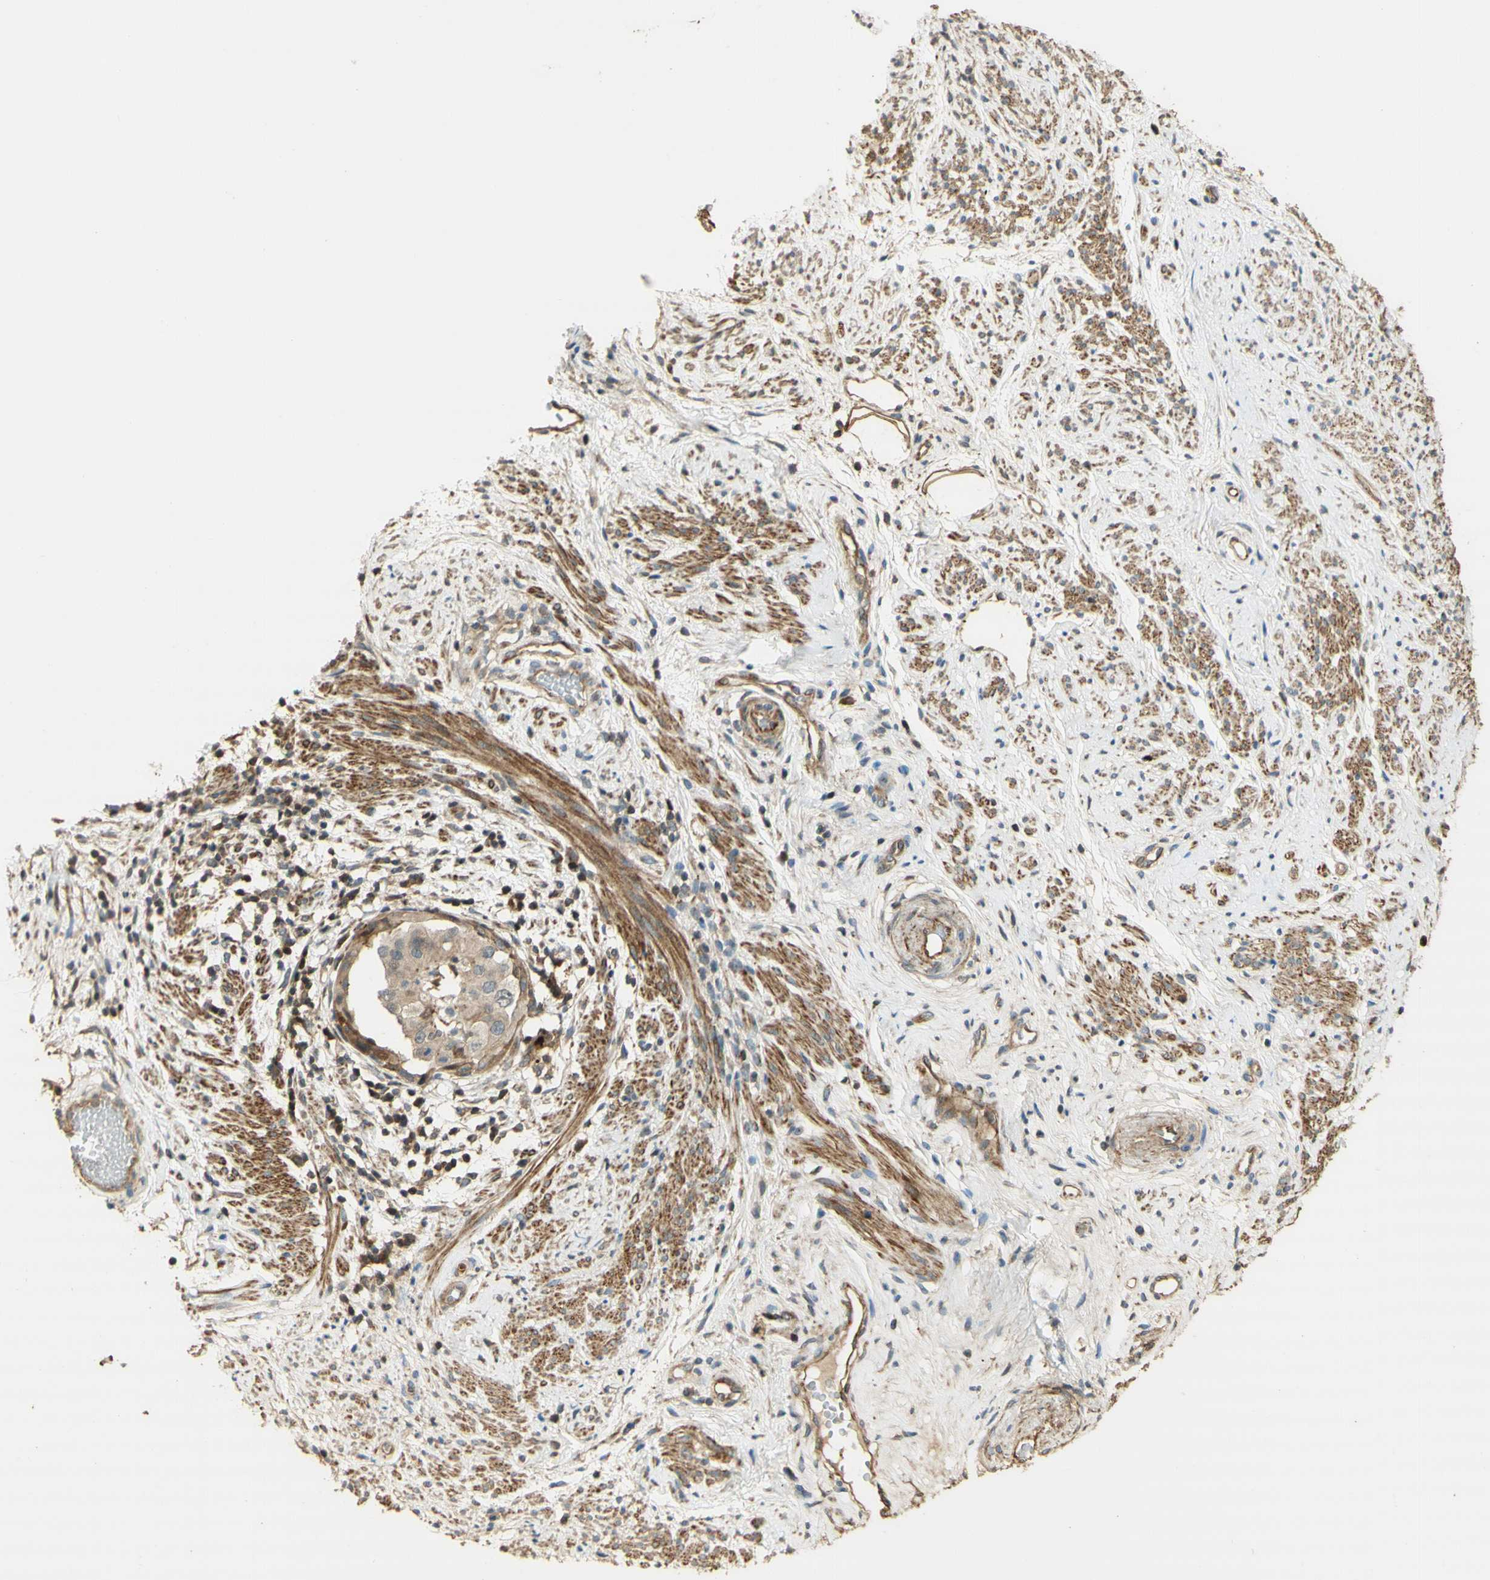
{"staining": {"intensity": "weak", "quantity": ">75%", "location": "cytoplasmic/membranous"}, "tissue": "endometrial cancer", "cell_type": "Tumor cells", "image_type": "cancer", "snomed": [{"axis": "morphology", "description": "Adenocarcinoma, NOS"}, {"axis": "topography", "description": "Endometrium"}], "caption": "Human adenocarcinoma (endometrial) stained for a protein (brown) shows weak cytoplasmic/membranous positive expression in approximately >75% of tumor cells.", "gene": "AGER", "patient": {"sex": "female", "age": 85}}